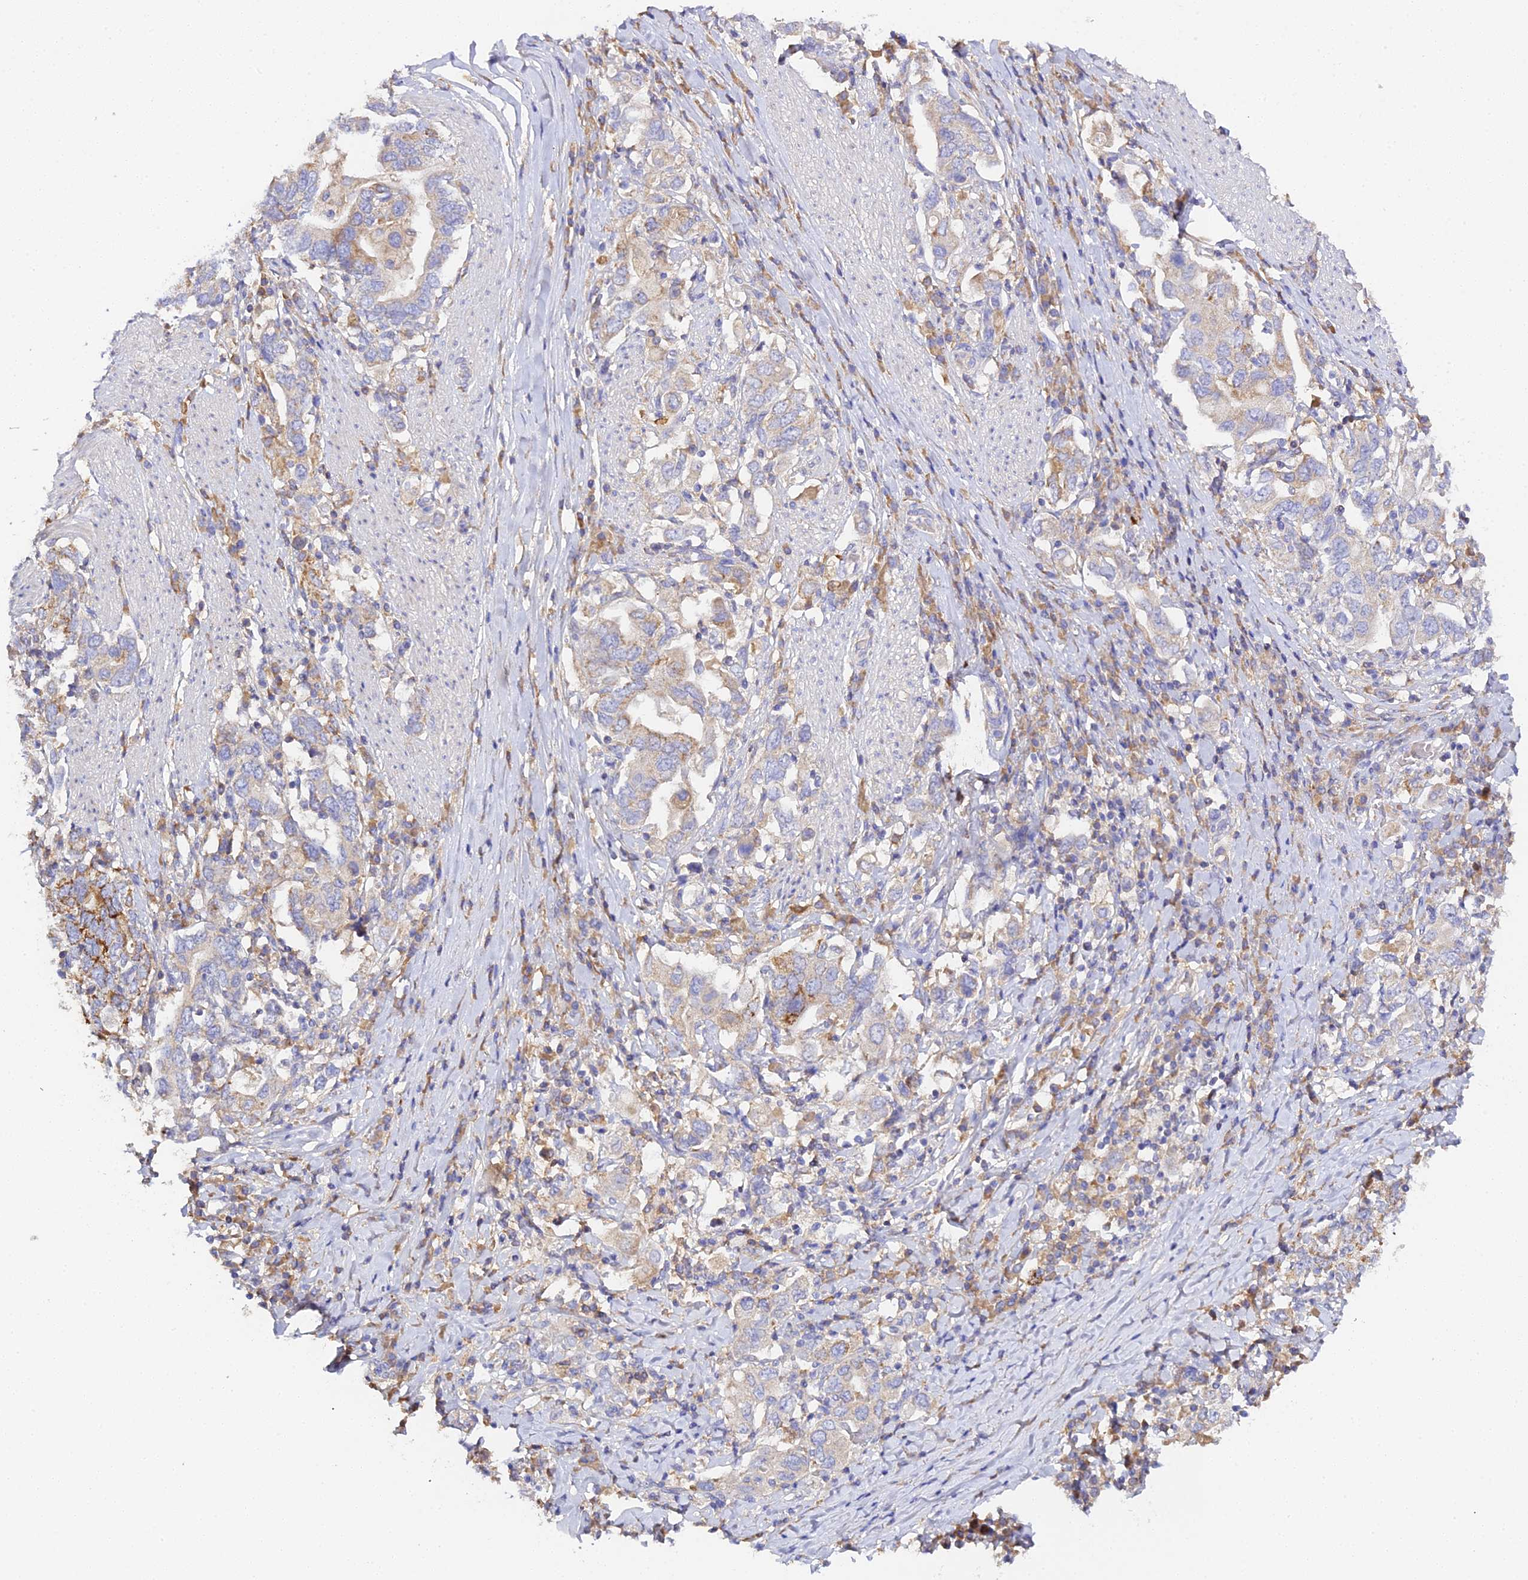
{"staining": {"intensity": "moderate", "quantity": "25%-75%", "location": "cytoplasmic/membranous"}, "tissue": "stomach cancer", "cell_type": "Tumor cells", "image_type": "cancer", "snomed": [{"axis": "morphology", "description": "Adenocarcinoma, NOS"}, {"axis": "topography", "description": "Stomach, upper"}, {"axis": "topography", "description": "Stomach"}], "caption": "Immunohistochemistry (IHC) micrograph of neoplastic tissue: adenocarcinoma (stomach) stained using immunohistochemistry (IHC) shows medium levels of moderate protein expression localized specifically in the cytoplasmic/membranous of tumor cells, appearing as a cytoplasmic/membranous brown color.", "gene": "SCX", "patient": {"sex": "male", "age": 62}}